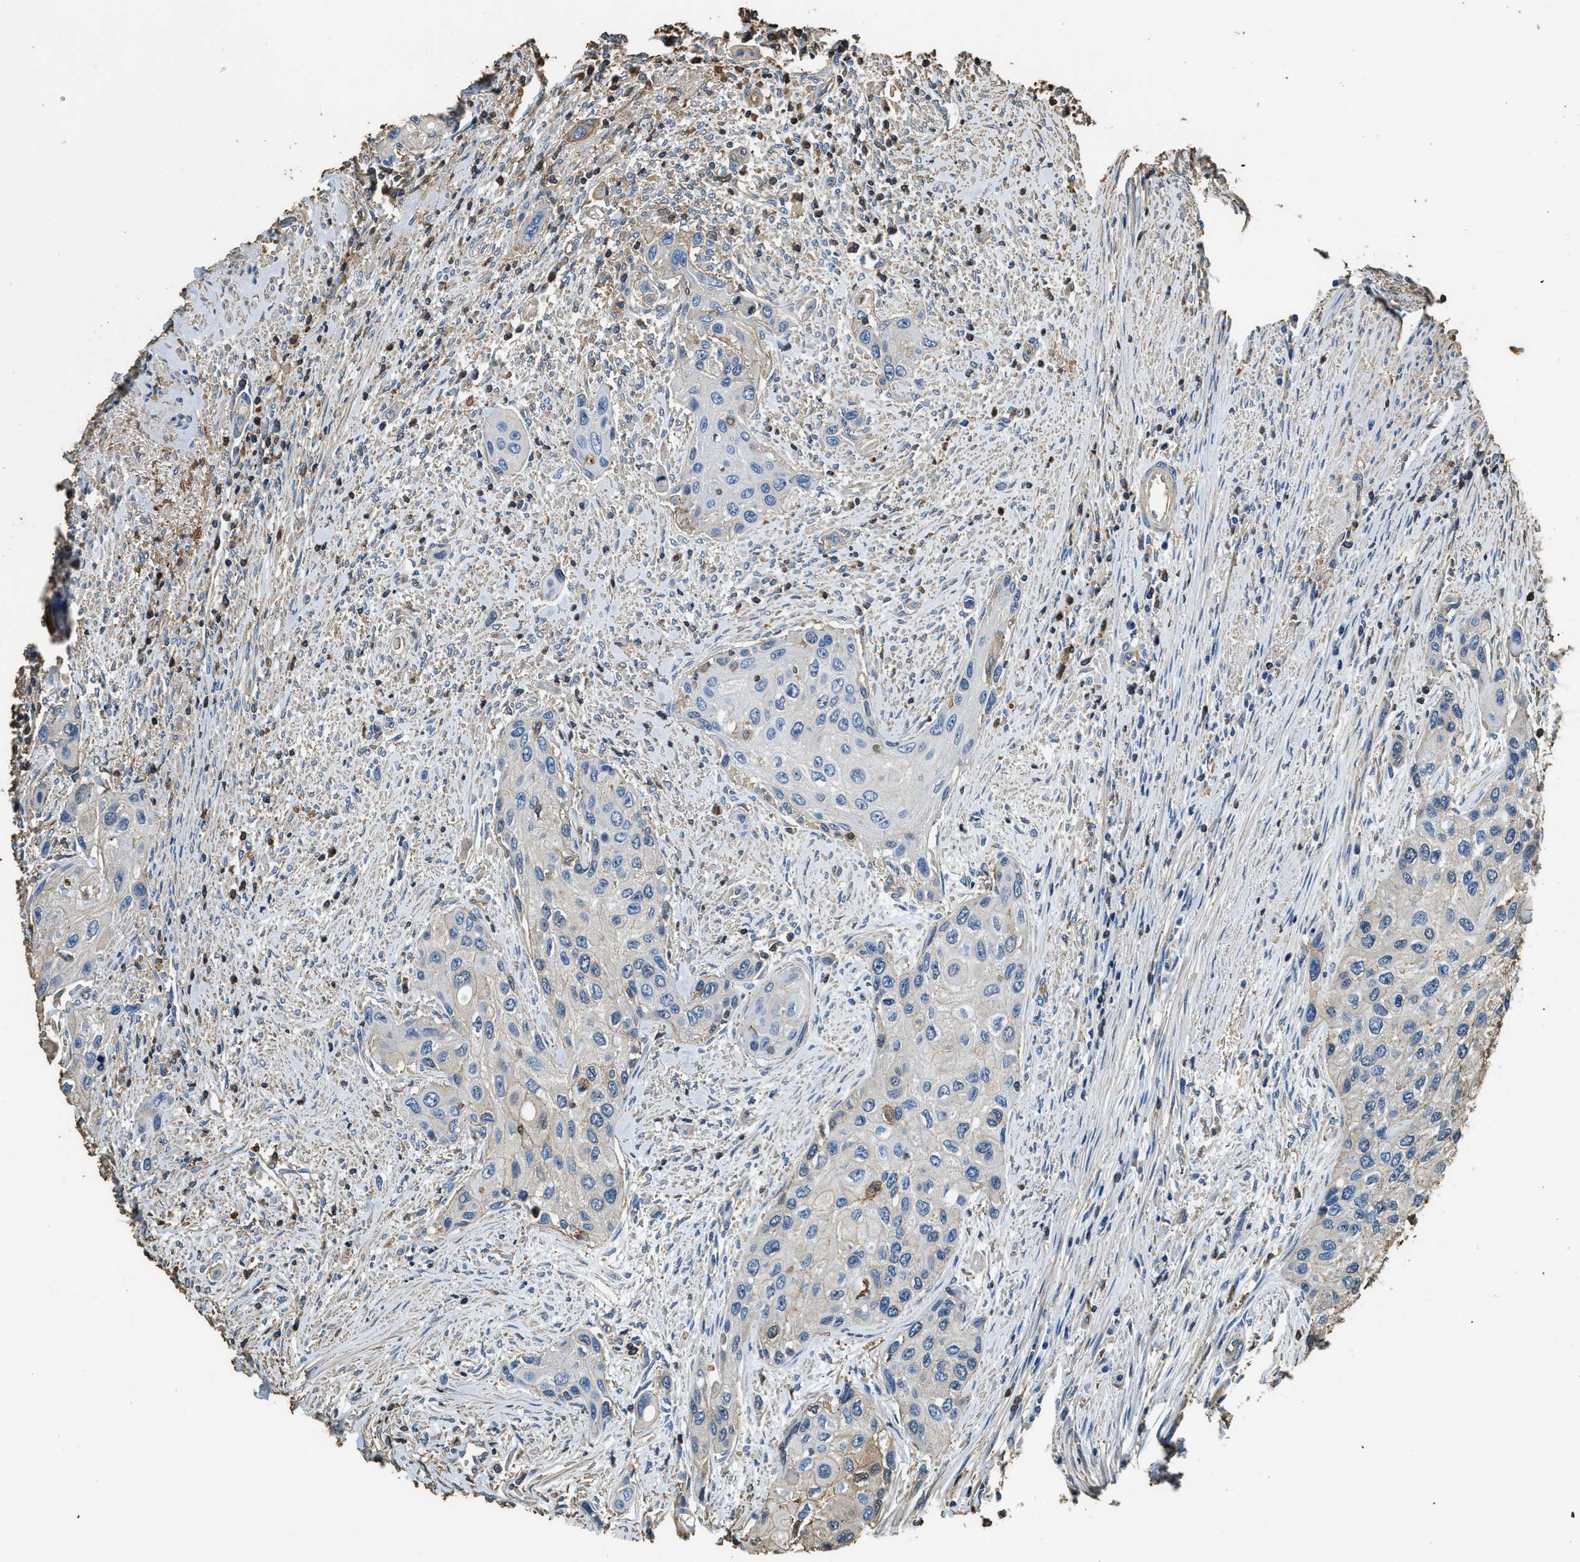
{"staining": {"intensity": "negative", "quantity": "none", "location": "none"}, "tissue": "urothelial cancer", "cell_type": "Tumor cells", "image_type": "cancer", "snomed": [{"axis": "morphology", "description": "Urothelial carcinoma, High grade"}, {"axis": "topography", "description": "Urinary bladder"}], "caption": "A high-resolution micrograph shows IHC staining of high-grade urothelial carcinoma, which exhibits no significant expression in tumor cells.", "gene": "ACCS", "patient": {"sex": "female", "age": 56}}